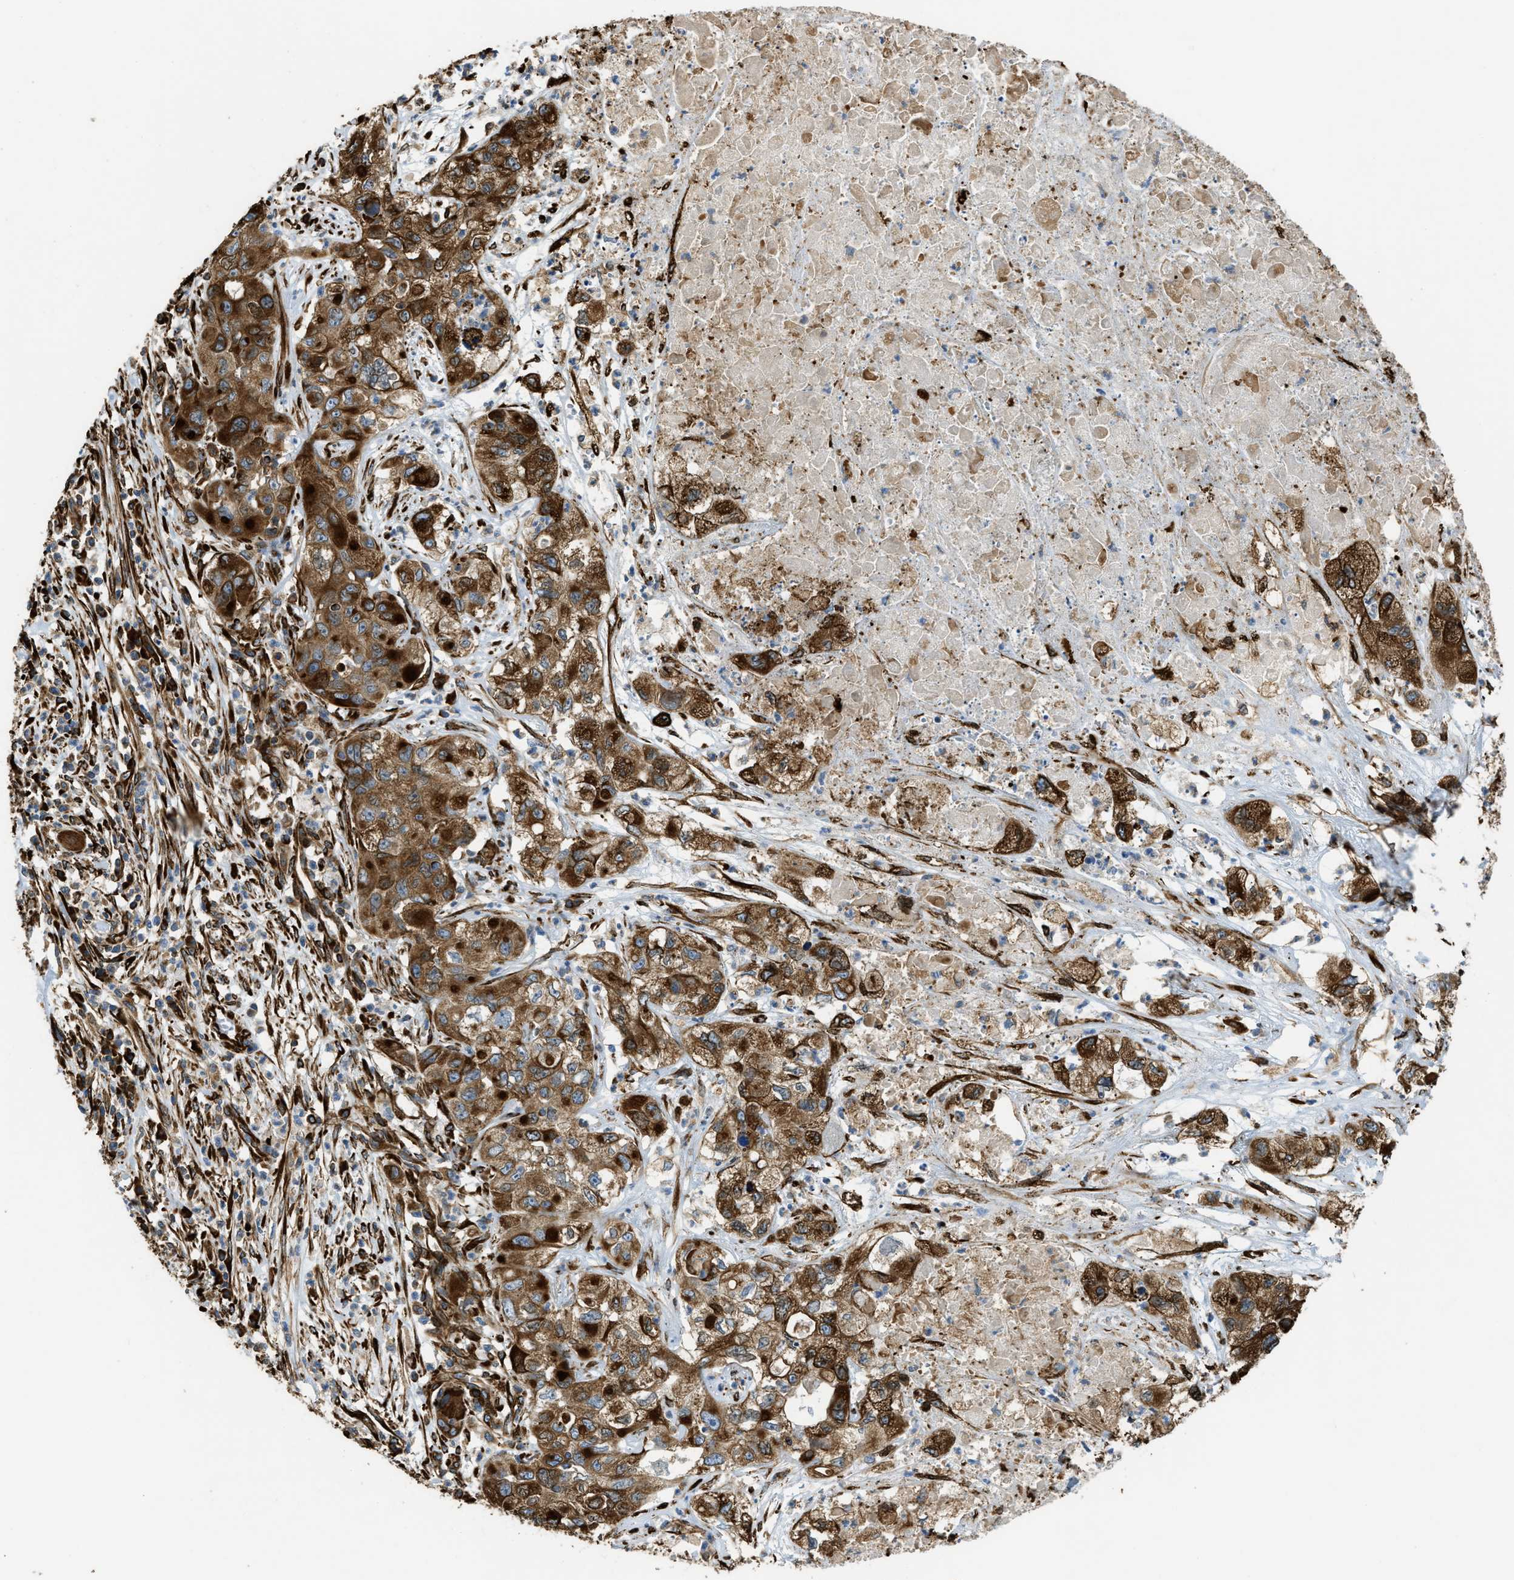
{"staining": {"intensity": "strong", "quantity": ">75%", "location": "cytoplasmic/membranous"}, "tissue": "pancreatic cancer", "cell_type": "Tumor cells", "image_type": "cancer", "snomed": [{"axis": "morphology", "description": "Adenocarcinoma, NOS"}, {"axis": "topography", "description": "Pancreas"}], "caption": "Strong cytoplasmic/membranous staining is seen in about >75% of tumor cells in pancreatic cancer. (Stains: DAB (3,3'-diaminobenzidine) in brown, nuclei in blue, Microscopy: brightfield microscopy at high magnification).", "gene": "BEX3", "patient": {"sex": "female", "age": 78}}